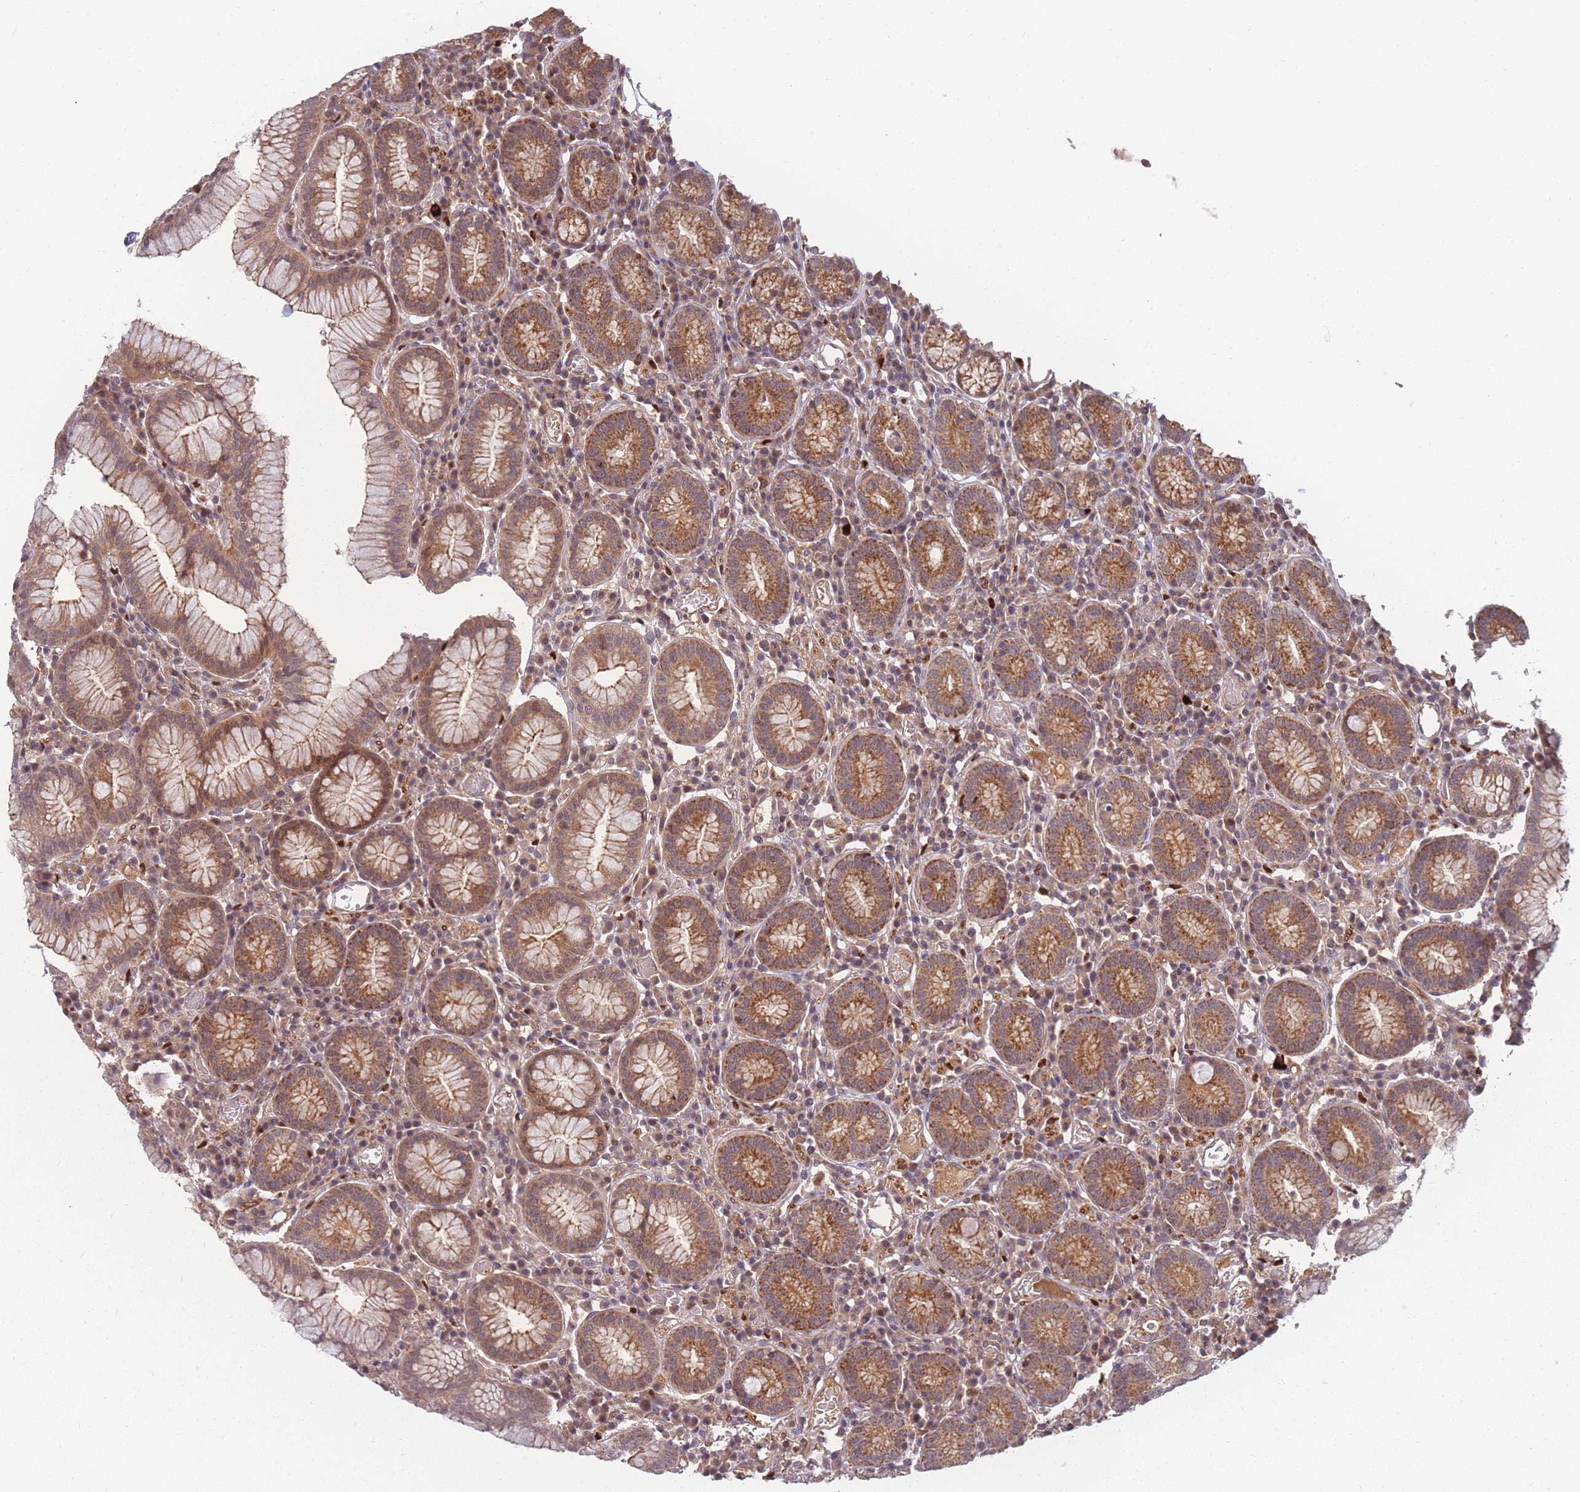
{"staining": {"intensity": "strong", "quantity": "25%-75%", "location": "cytoplasmic/membranous"}, "tissue": "stomach", "cell_type": "Glandular cells", "image_type": "normal", "snomed": [{"axis": "morphology", "description": "Normal tissue, NOS"}, {"axis": "topography", "description": "Stomach"}], "caption": "Protein staining shows strong cytoplasmic/membranous expression in approximately 25%-75% of glandular cells in unremarkable stomach. The staining is performed using DAB (3,3'-diaminobenzidine) brown chromogen to label protein expression. The nuclei are counter-stained blue using hematoxylin.", "gene": "FAM153A", "patient": {"sex": "male", "age": 55}}